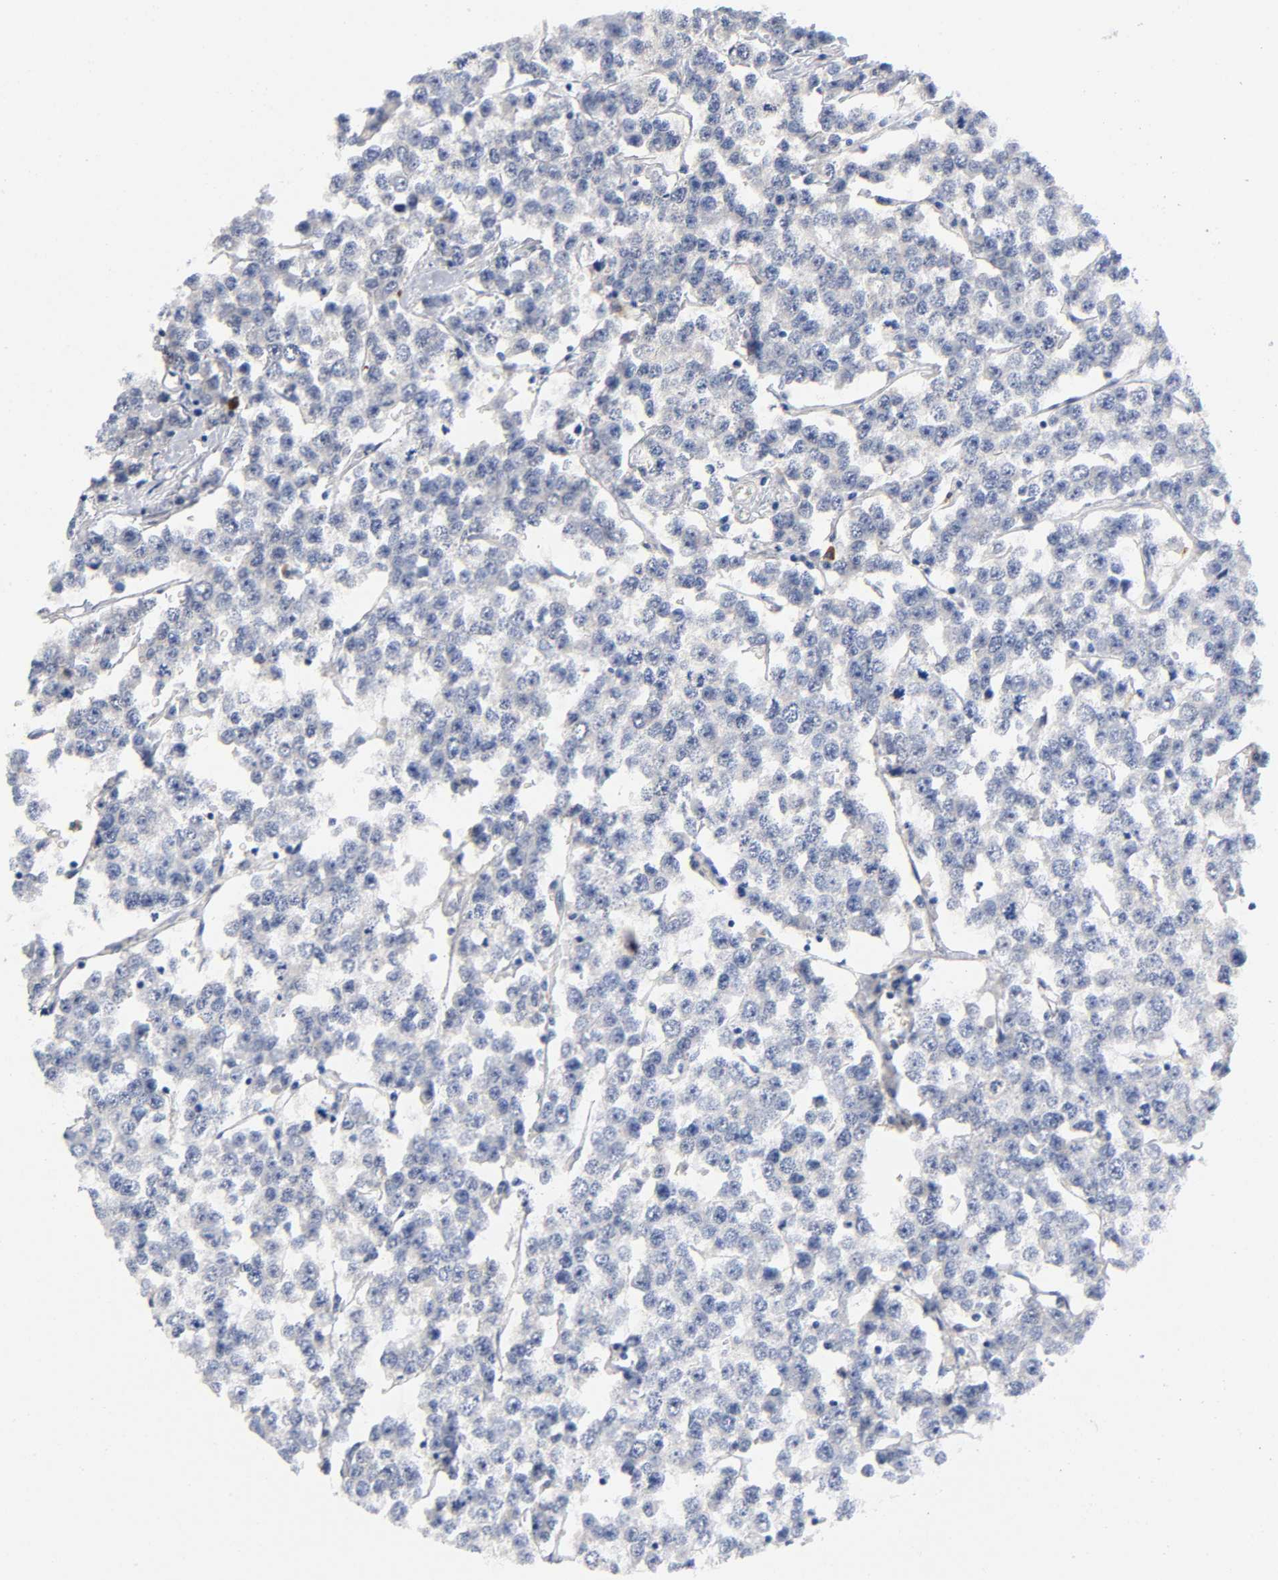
{"staining": {"intensity": "negative", "quantity": "none", "location": "none"}, "tissue": "testis cancer", "cell_type": "Tumor cells", "image_type": "cancer", "snomed": [{"axis": "morphology", "description": "Seminoma, NOS"}, {"axis": "morphology", "description": "Carcinoma, Embryonal, NOS"}, {"axis": "topography", "description": "Testis"}], "caption": "The micrograph reveals no significant staining in tumor cells of embryonal carcinoma (testis).", "gene": "TNC", "patient": {"sex": "male", "age": 52}}